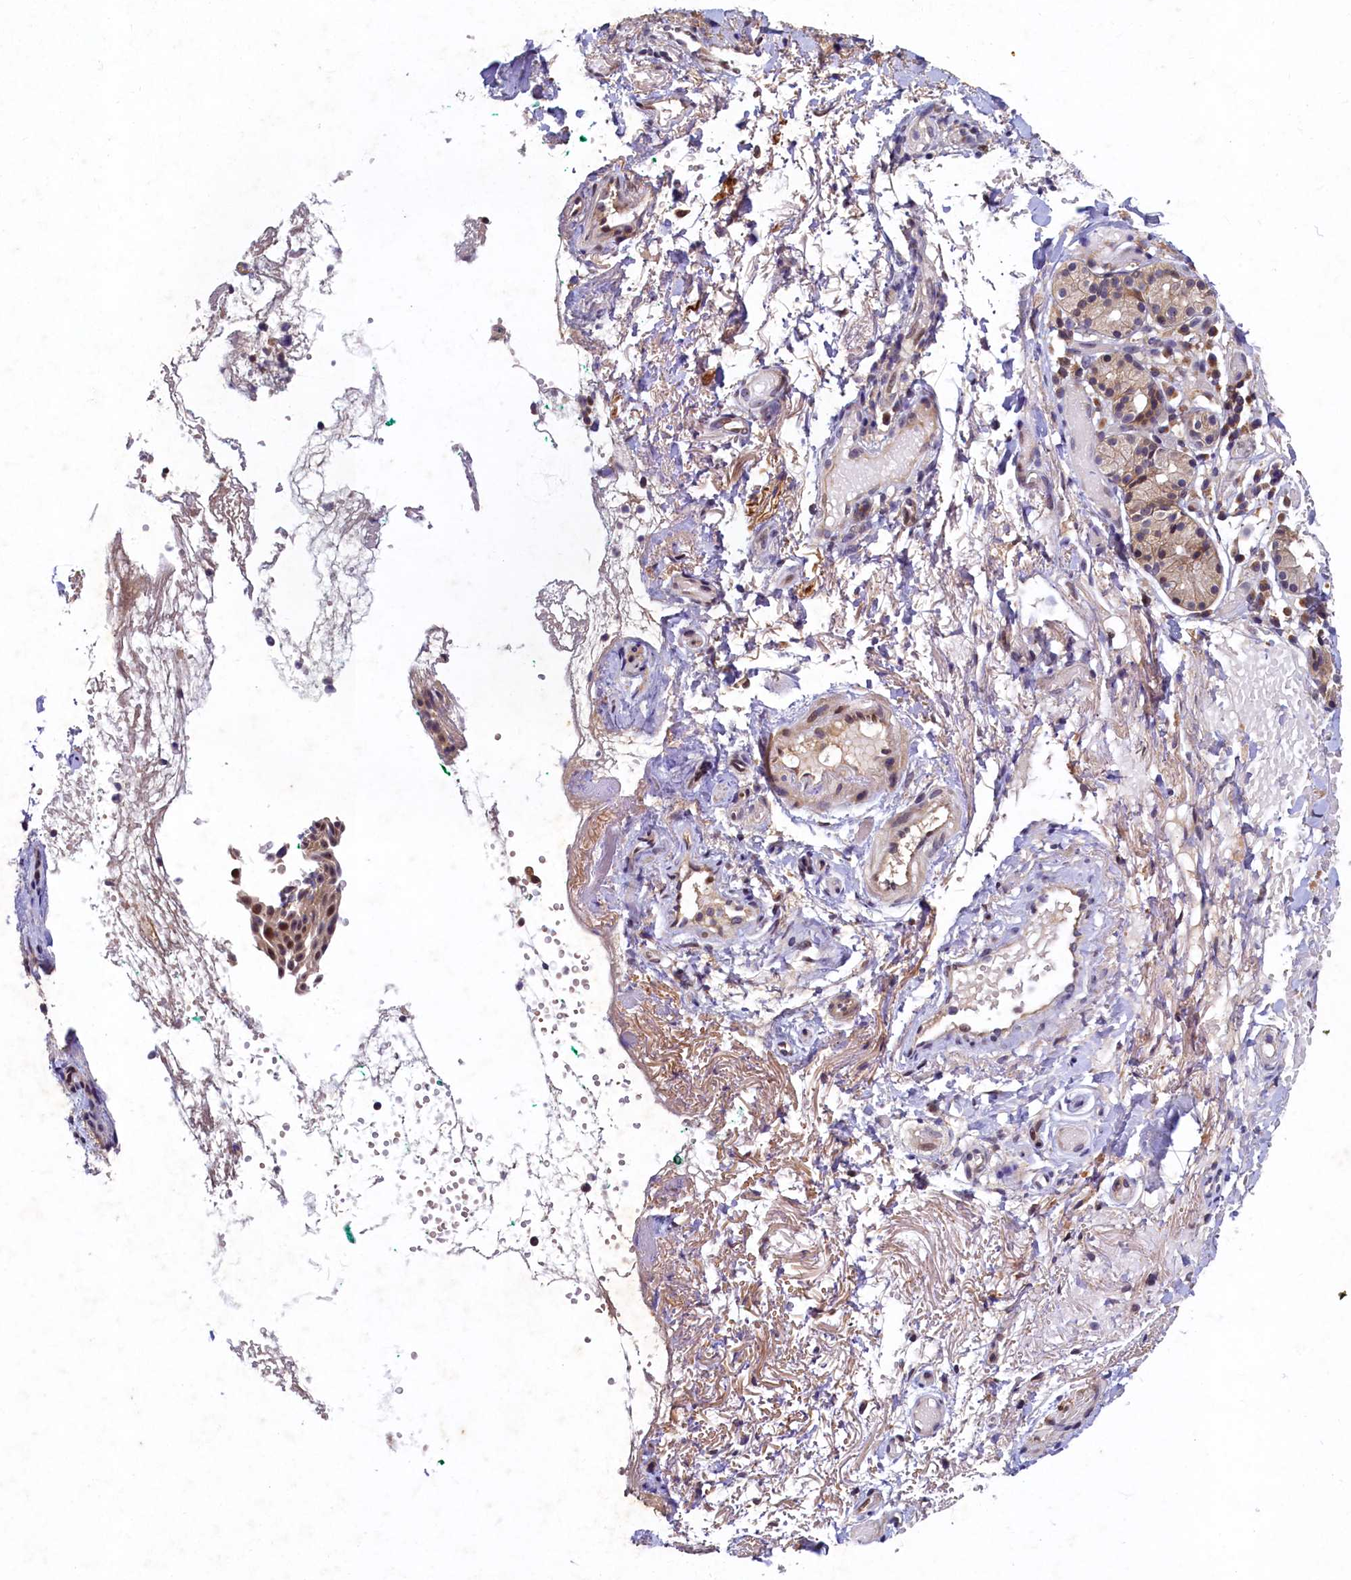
{"staining": {"intensity": "moderate", "quantity": "<25%", "location": "cytoplasmic/membranous"}, "tissue": "adipose tissue", "cell_type": "Adipocytes", "image_type": "normal", "snomed": [{"axis": "morphology", "description": "Normal tissue, NOS"}, {"axis": "morphology", "description": "Basal cell carcinoma"}, {"axis": "topography", "description": "Cartilage tissue"}, {"axis": "topography", "description": "Nasopharynx"}, {"axis": "topography", "description": "Oral tissue"}], "caption": "Approximately <25% of adipocytes in unremarkable adipose tissue reveal moderate cytoplasmic/membranous protein expression as visualized by brown immunohistochemical staining.", "gene": "LATS2", "patient": {"sex": "female", "age": 77}}